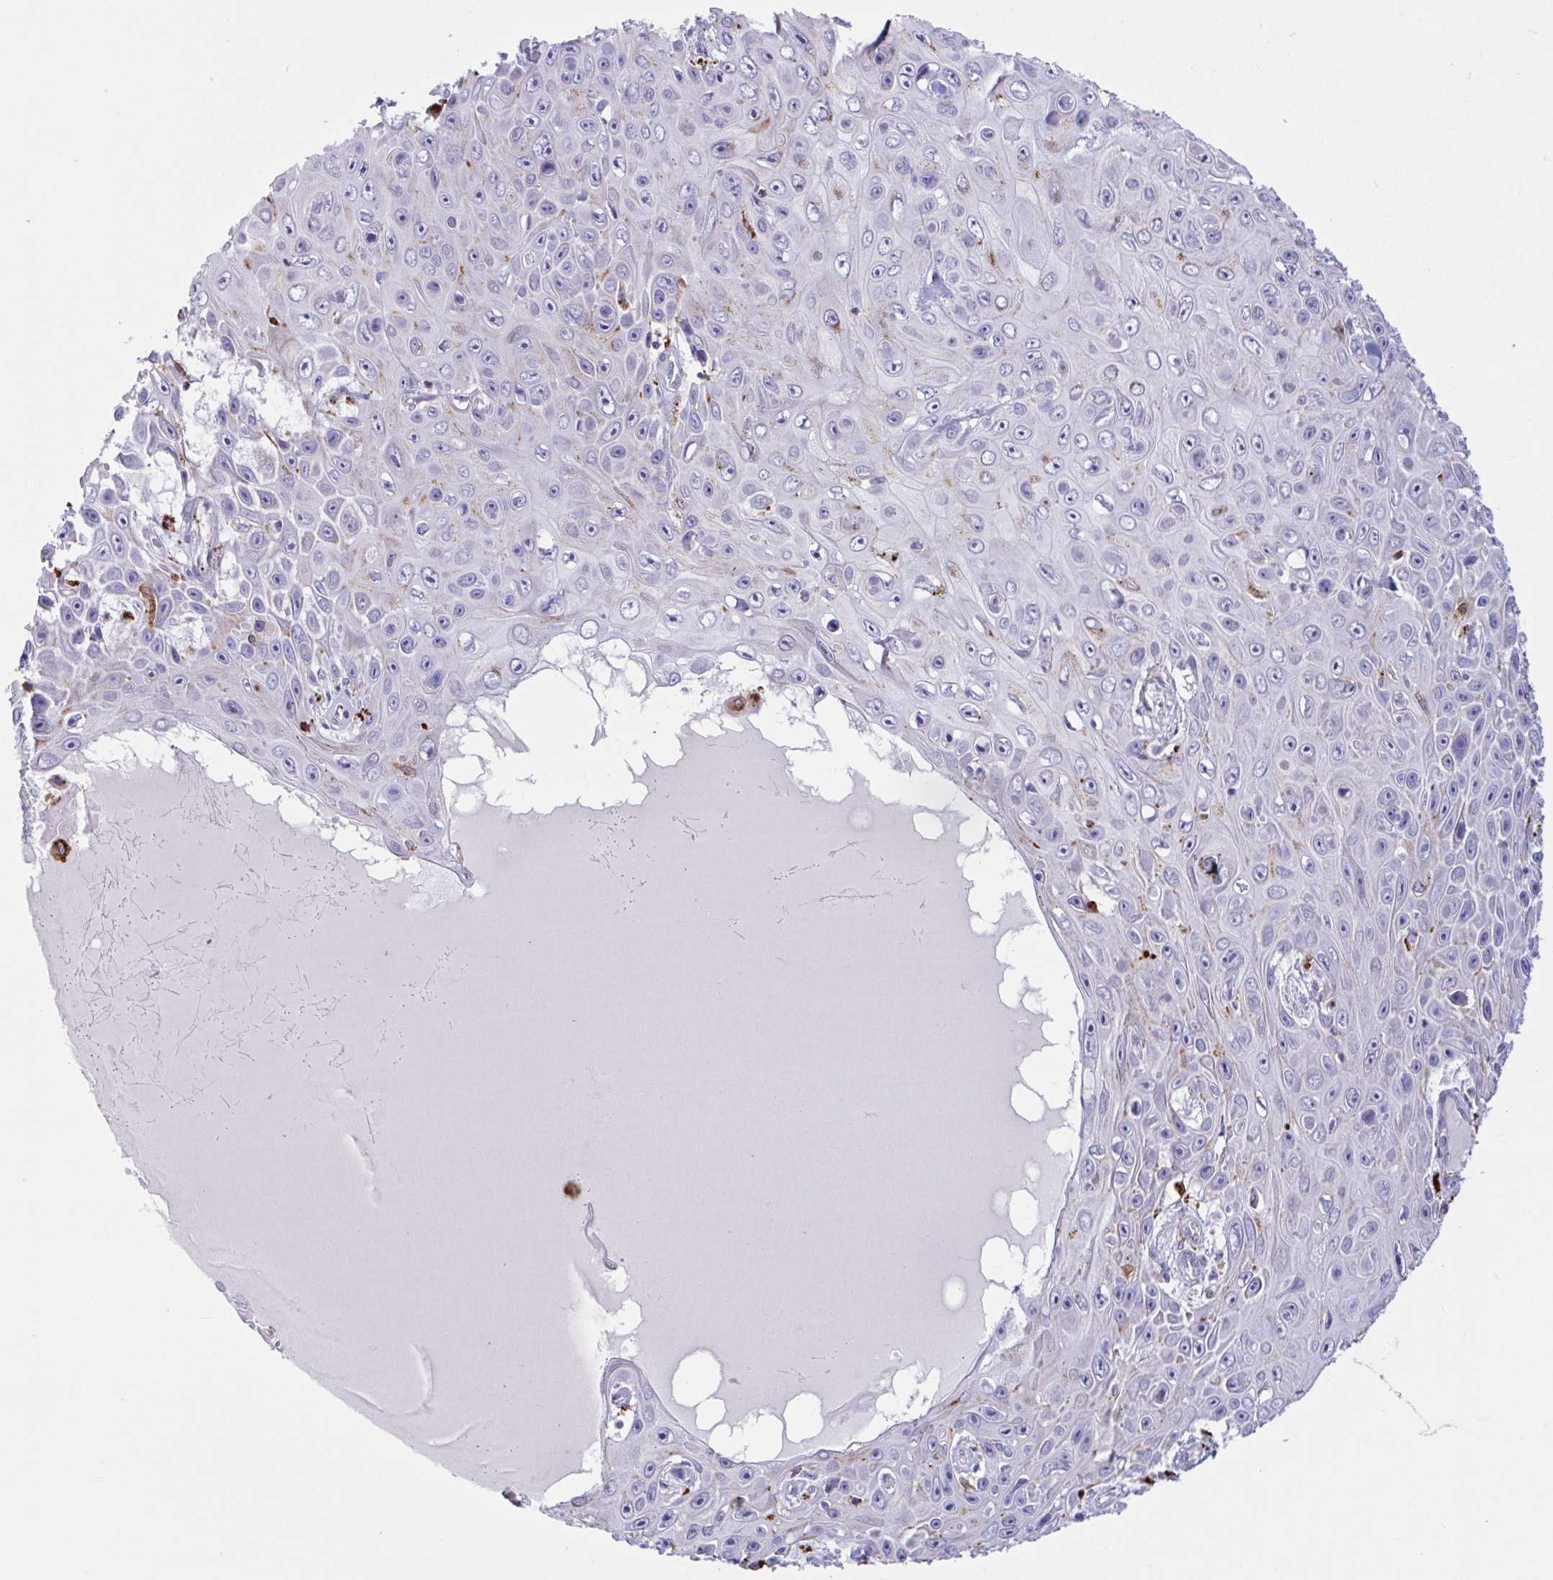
{"staining": {"intensity": "negative", "quantity": "none", "location": "none"}, "tissue": "skin cancer", "cell_type": "Tumor cells", "image_type": "cancer", "snomed": [{"axis": "morphology", "description": "Squamous cell carcinoma, NOS"}, {"axis": "topography", "description": "Skin"}], "caption": "Human skin squamous cell carcinoma stained for a protein using immunohistochemistry demonstrates no expression in tumor cells.", "gene": "XCL1", "patient": {"sex": "male", "age": 82}}